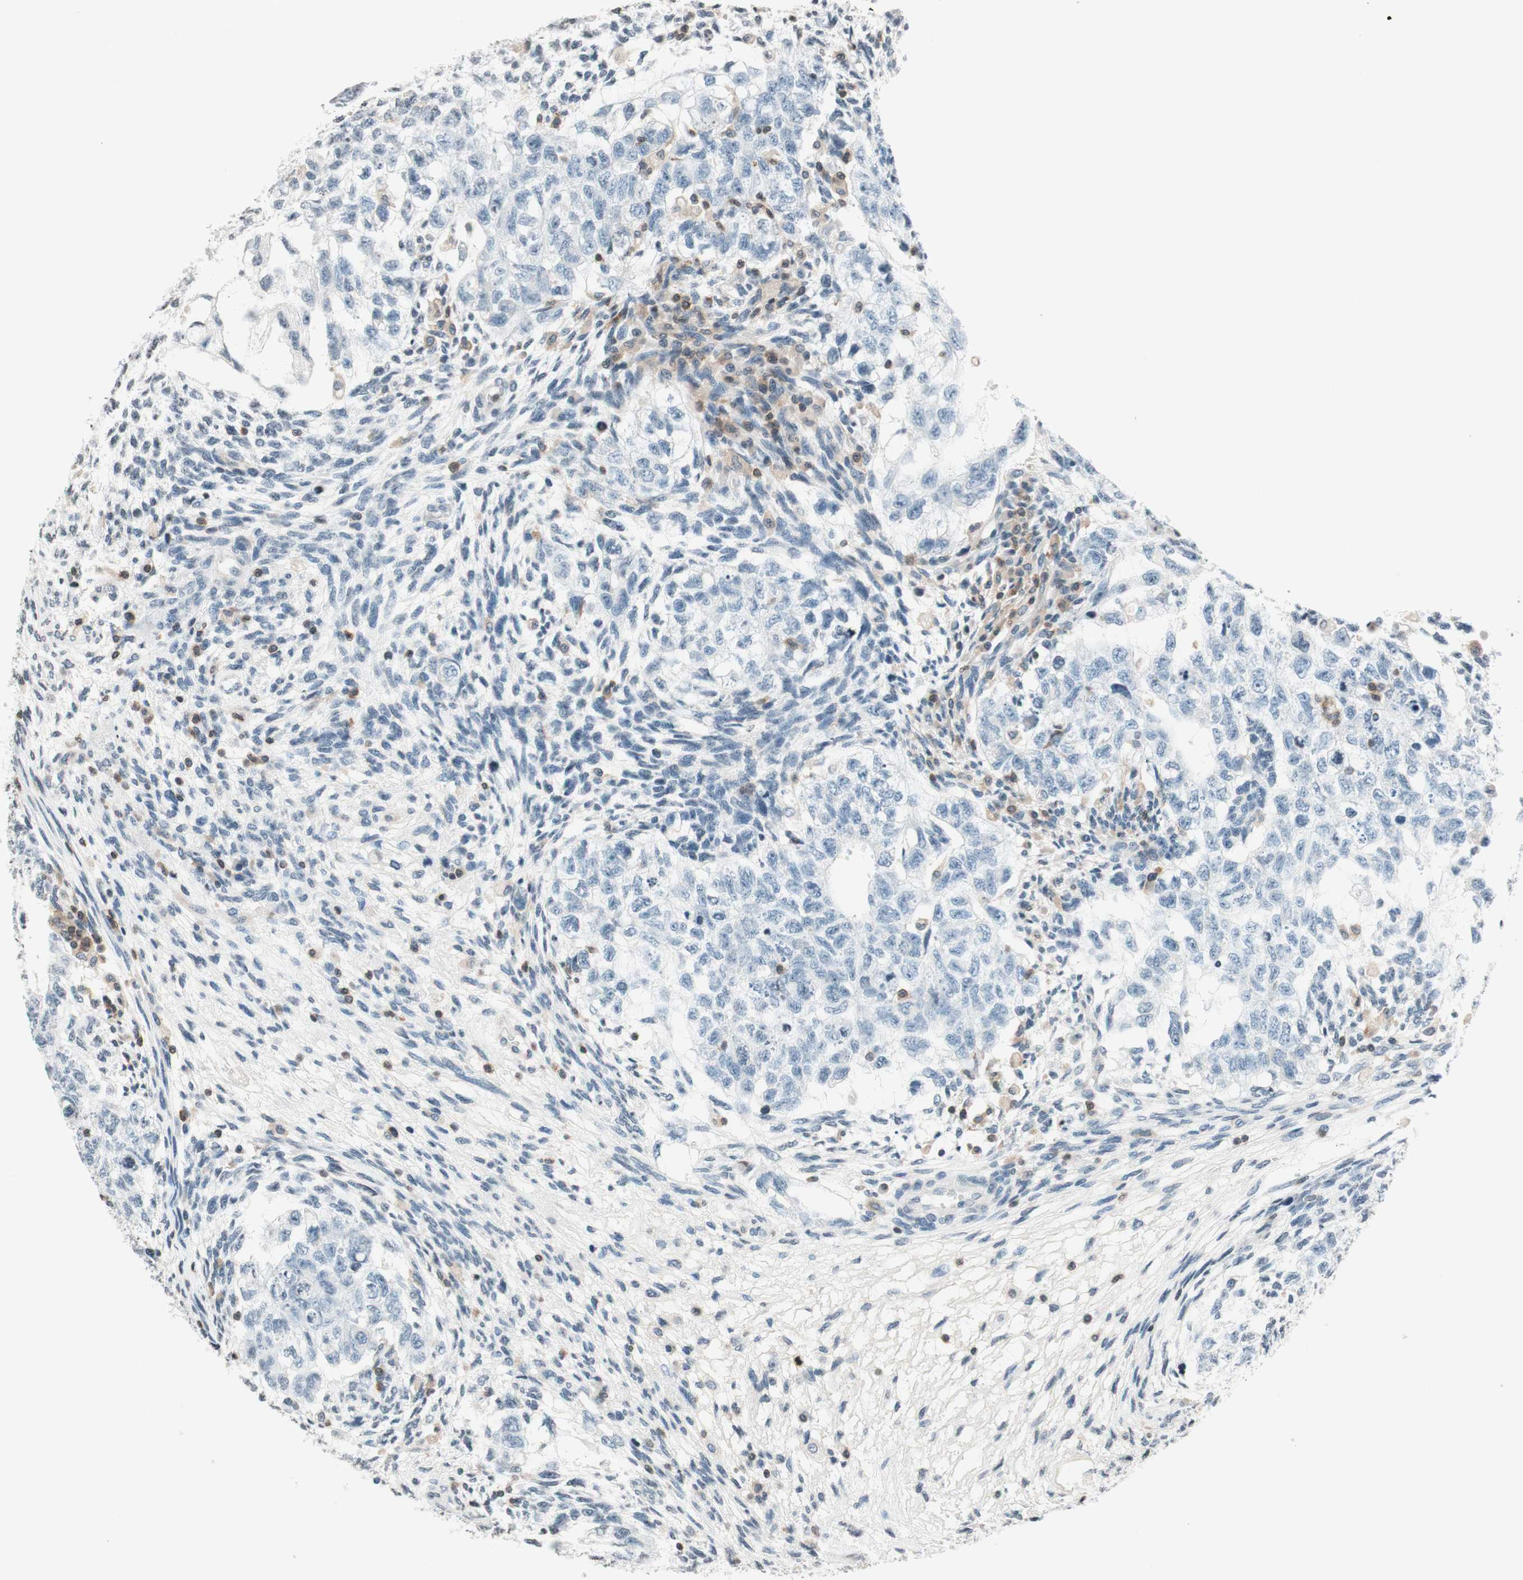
{"staining": {"intensity": "negative", "quantity": "none", "location": "none"}, "tissue": "testis cancer", "cell_type": "Tumor cells", "image_type": "cancer", "snomed": [{"axis": "morphology", "description": "Normal tissue, NOS"}, {"axis": "morphology", "description": "Carcinoma, Embryonal, NOS"}, {"axis": "topography", "description": "Testis"}], "caption": "Immunohistochemistry of testis cancer displays no staining in tumor cells.", "gene": "WIPF1", "patient": {"sex": "male", "age": 36}}